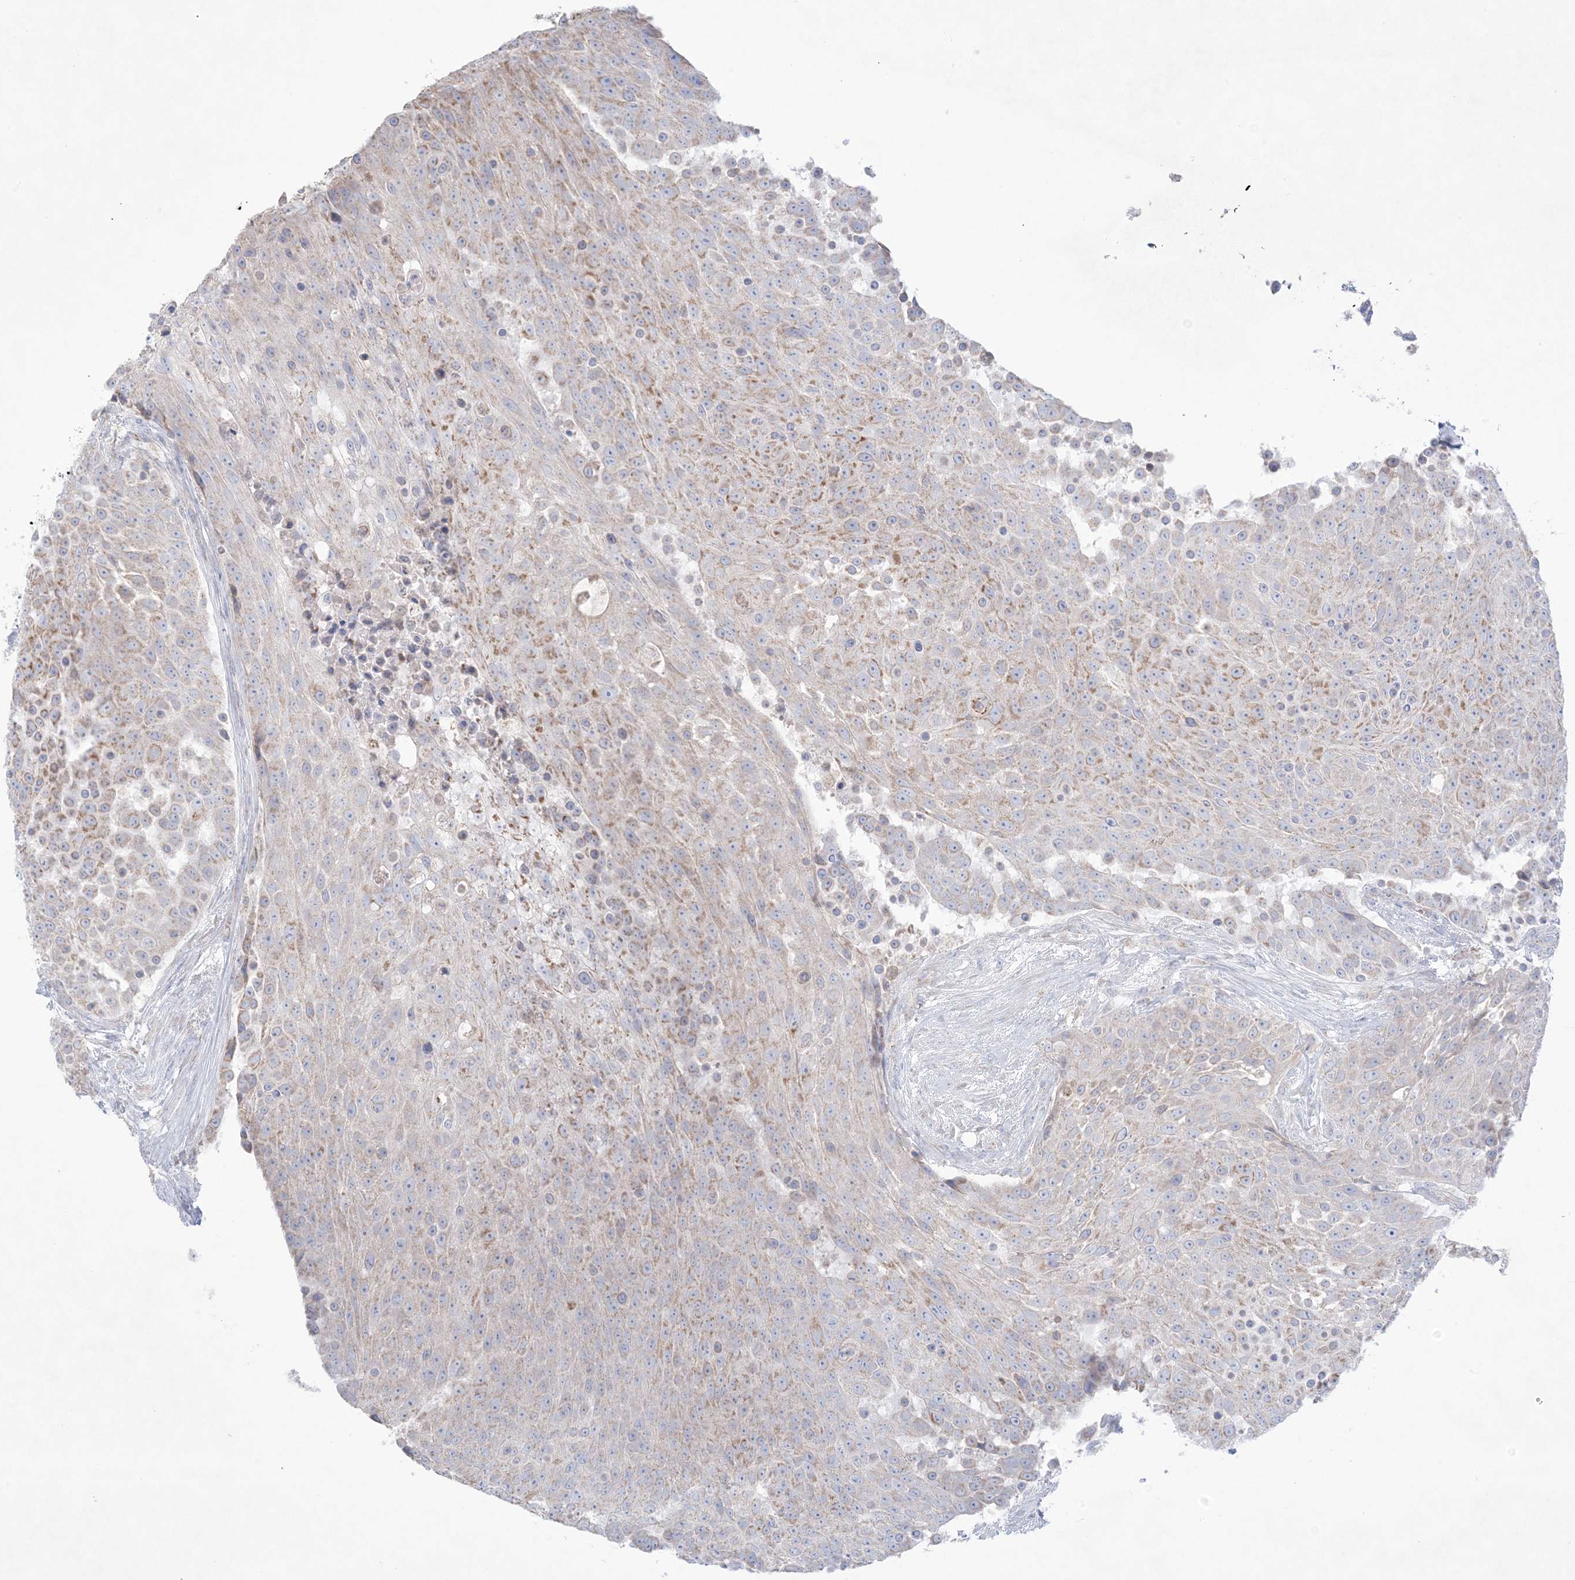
{"staining": {"intensity": "moderate", "quantity": "25%-75%", "location": "cytoplasmic/membranous"}, "tissue": "urothelial cancer", "cell_type": "Tumor cells", "image_type": "cancer", "snomed": [{"axis": "morphology", "description": "Urothelial carcinoma, High grade"}, {"axis": "topography", "description": "Urinary bladder"}], "caption": "Immunohistochemistry image of human urothelial carcinoma (high-grade) stained for a protein (brown), which demonstrates medium levels of moderate cytoplasmic/membranous expression in approximately 25%-75% of tumor cells.", "gene": "KCTD6", "patient": {"sex": "female", "age": 63}}